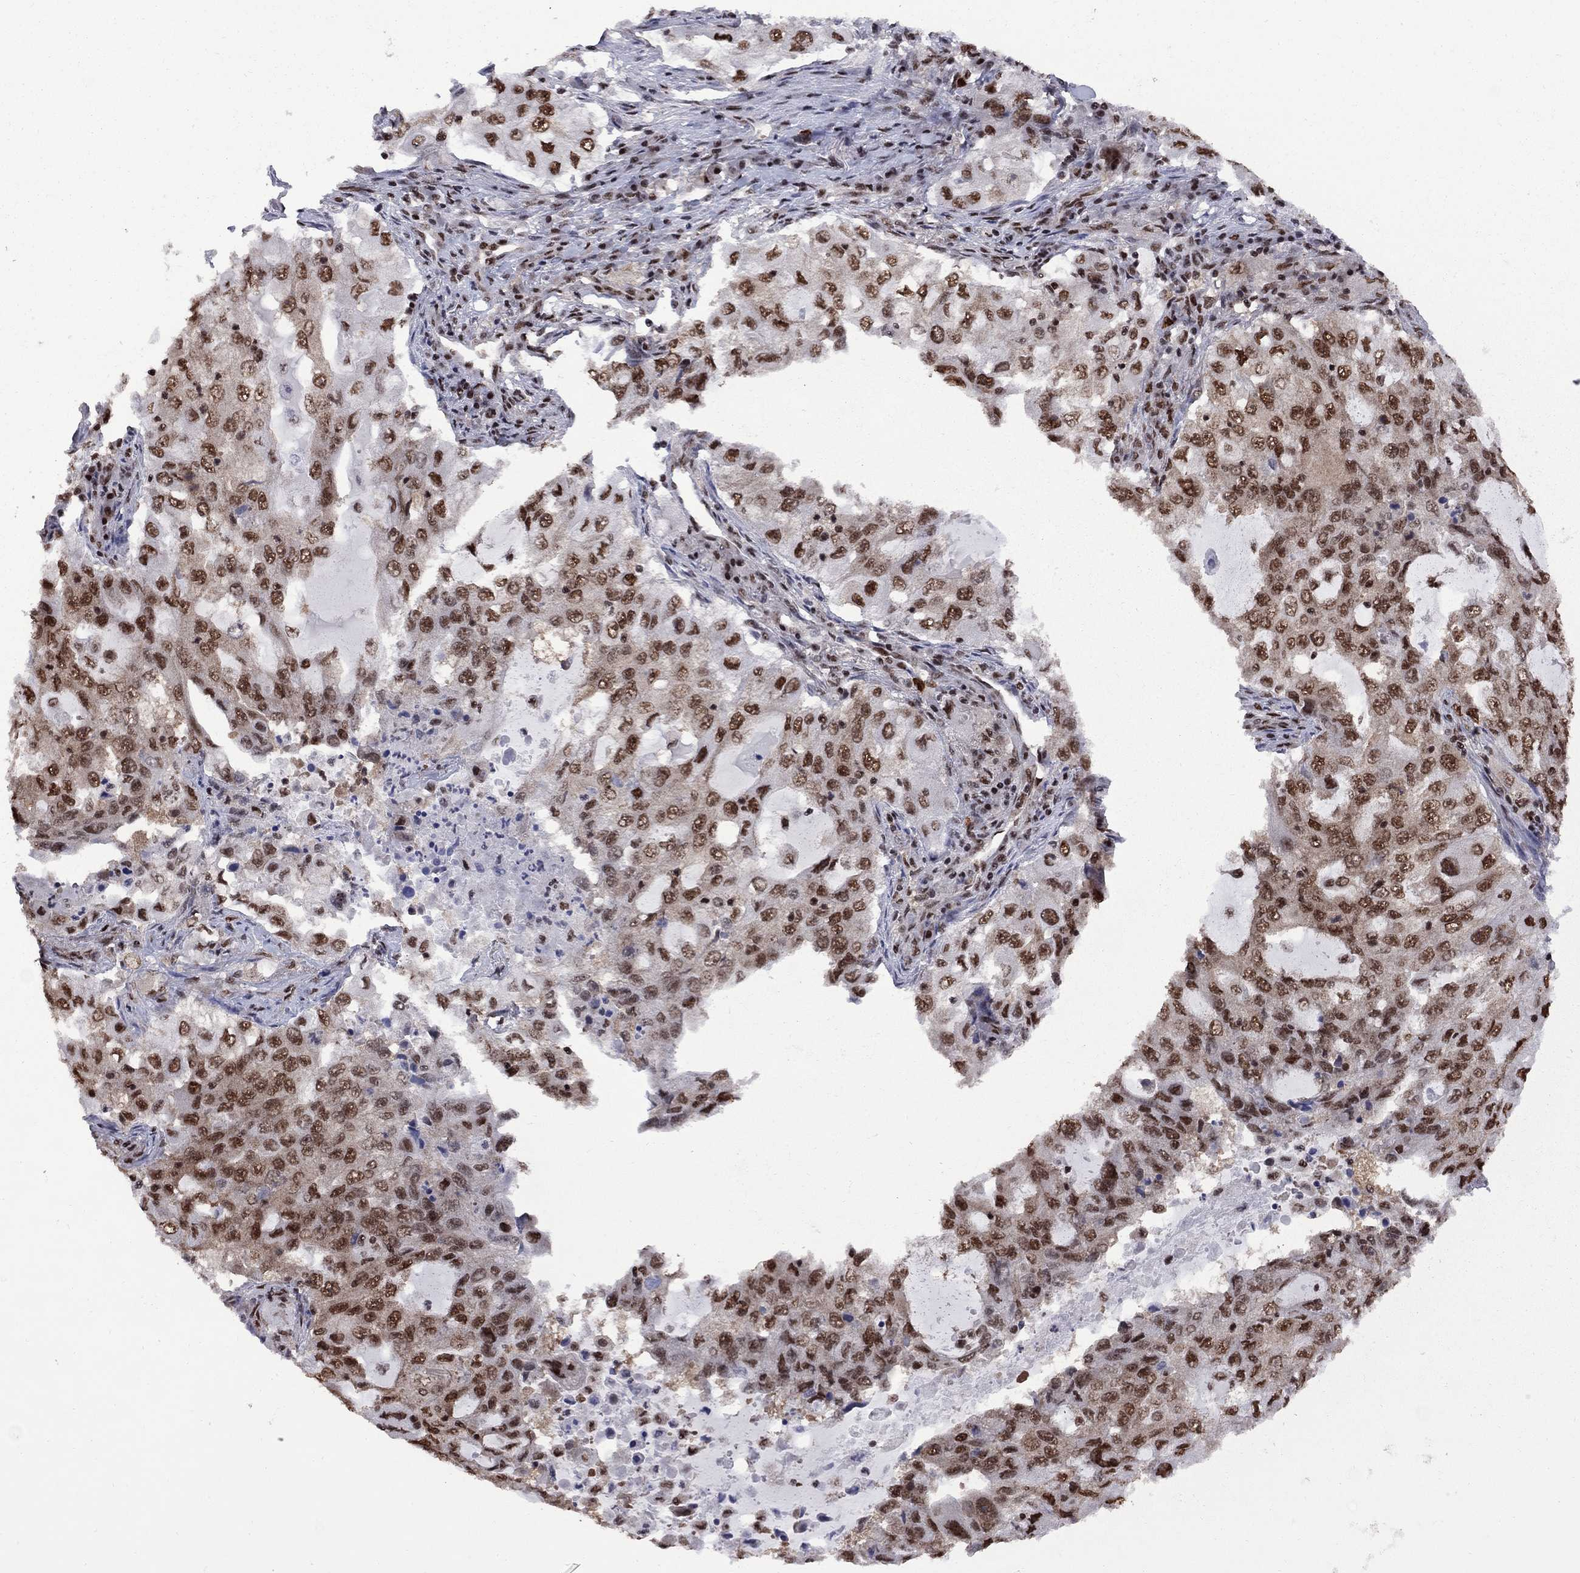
{"staining": {"intensity": "strong", "quantity": "25%-75%", "location": "nuclear"}, "tissue": "lung cancer", "cell_type": "Tumor cells", "image_type": "cancer", "snomed": [{"axis": "morphology", "description": "Adenocarcinoma, NOS"}, {"axis": "topography", "description": "Lung"}], "caption": "IHC image of neoplastic tissue: adenocarcinoma (lung) stained using immunohistochemistry (IHC) exhibits high levels of strong protein expression localized specifically in the nuclear of tumor cells, appearing as a nuclear brown color.", "gene": "MED25", "patient": {"sex": "female", "age": 61}}